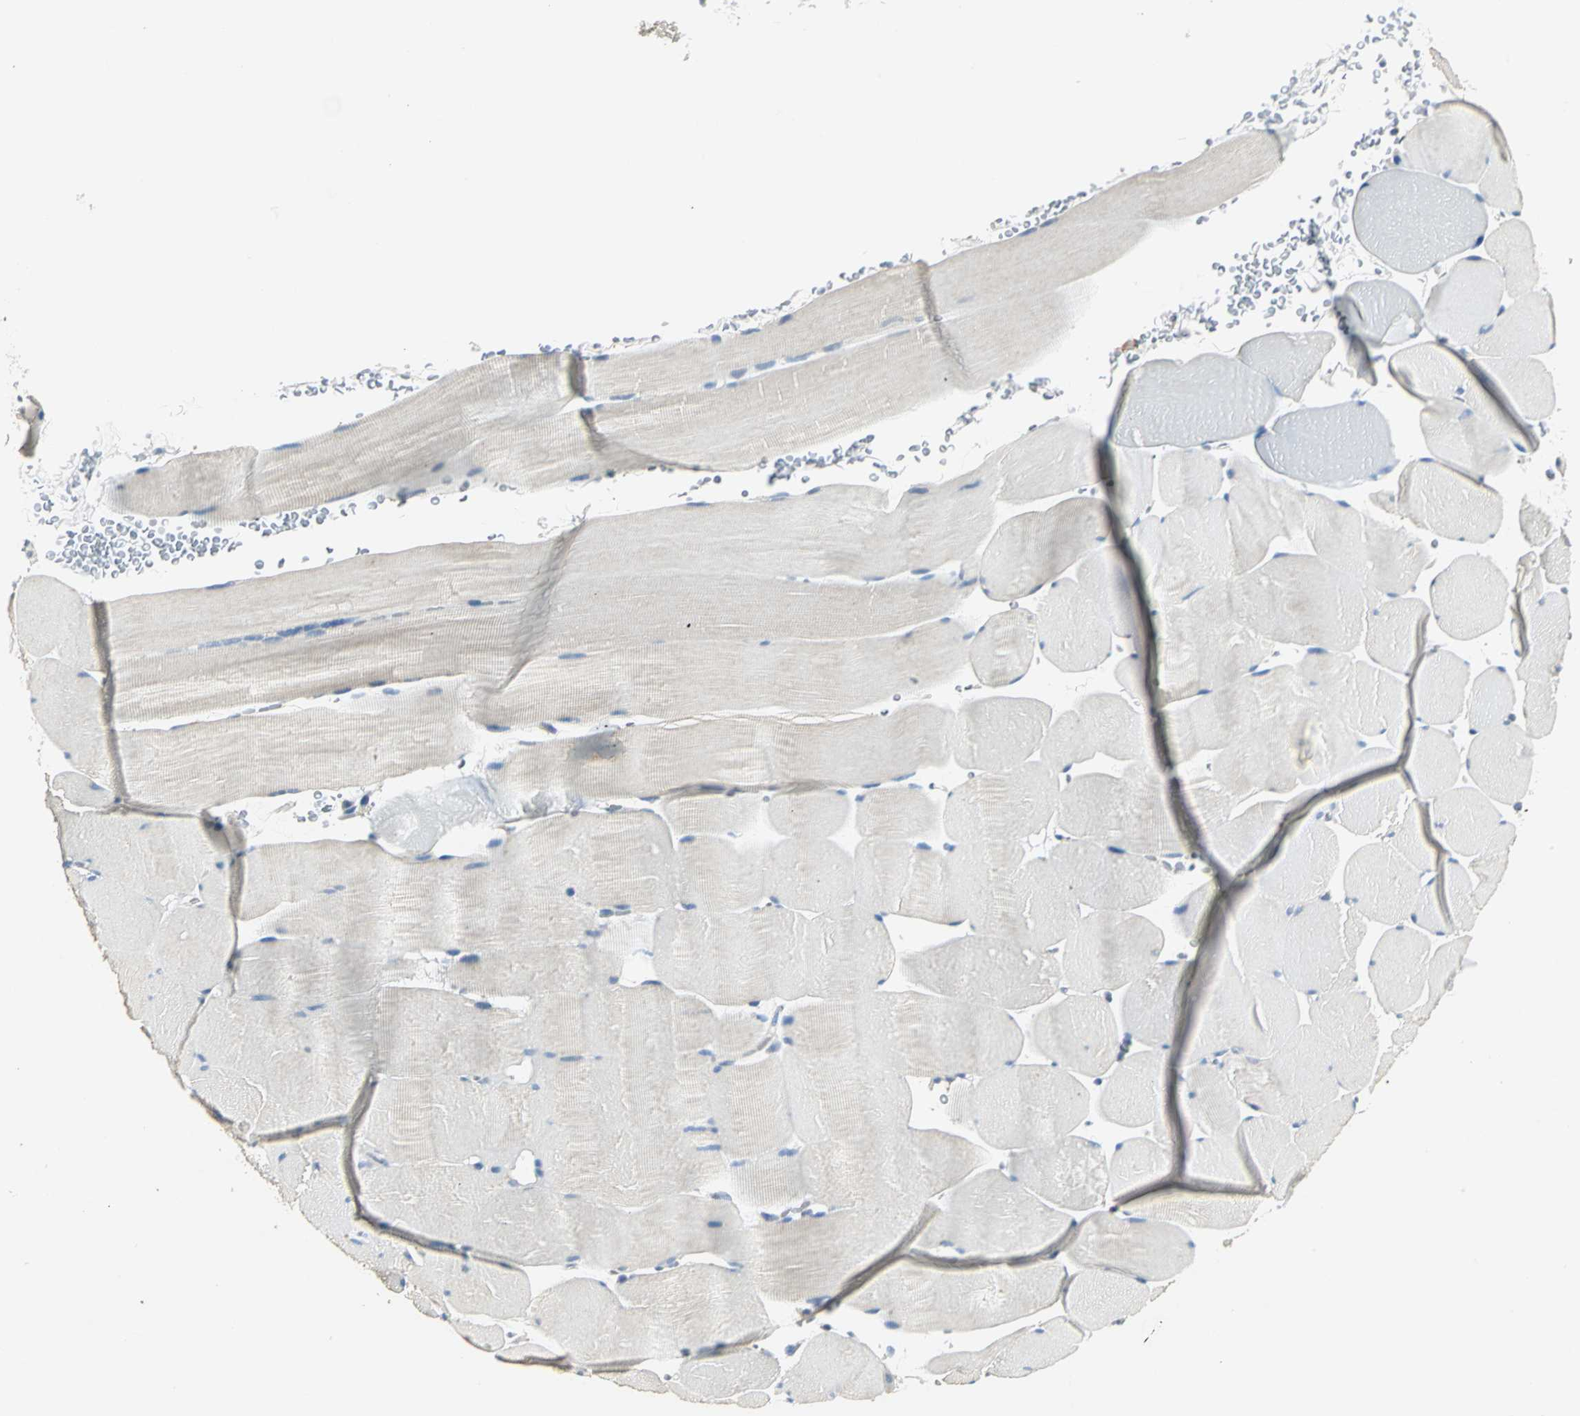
{"staining": {"intensity": "weak", "quantity": "<25%", "location": "cytoplasmic/membranous"}, "tissue": "skeletal muscle", "cell_type": "Myocytes", "image_type": "normal", "snomed": [{"axis": "morphology", "description": "Normal tissue, NOS"}, {"axis": "topography", "description": "Skeletal muscle"}], "caption": "DAB (3,3'-diaminobenzidine) immunohistochemical staining of normal human skeletal muscle demonstrates no significant positivity in myocytes.", "gene": "RIPOR1", "patient": {"sex": "male", "age": 62}}